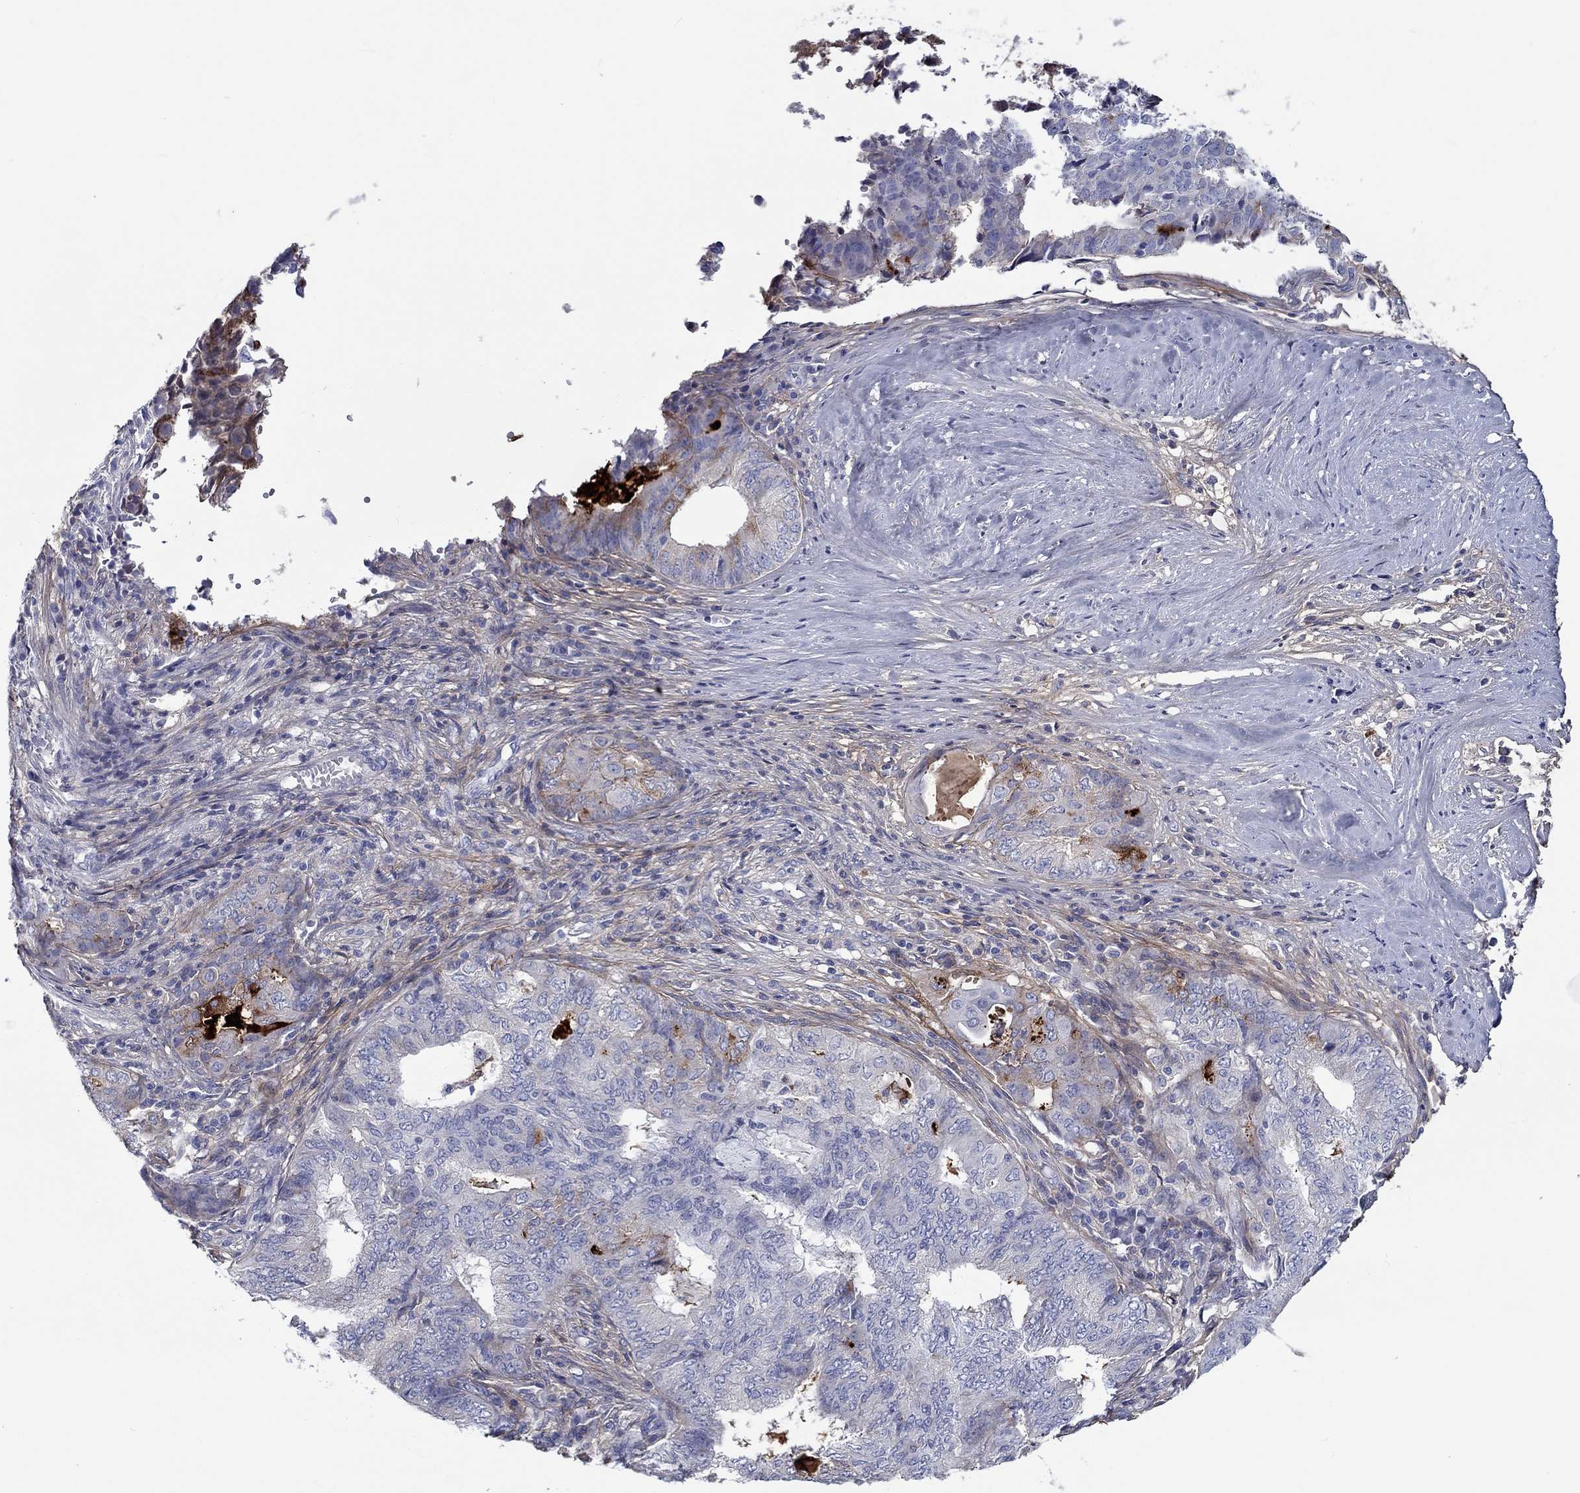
{"staining": {"intensity": "strong", "quantity": "<25%", "location": "cytoplasmic/membranous"}, "tissue": "endometrial cancer", "cell_type": "Tumor cells", "image_type": "cancer", "snomed": [{"axis": "morphology", "description": "Adenocarcinoma, NOS"}, {"axis": "topography", "description": "Endometrium"}], "caption": "Adenocarcinoma (endometrial) stained for a protein shows strong cytoplasmic/membranous positivity in tumor cells.", "gene": "TGFBI", "patient": {"sex": "female", "age": 62}}